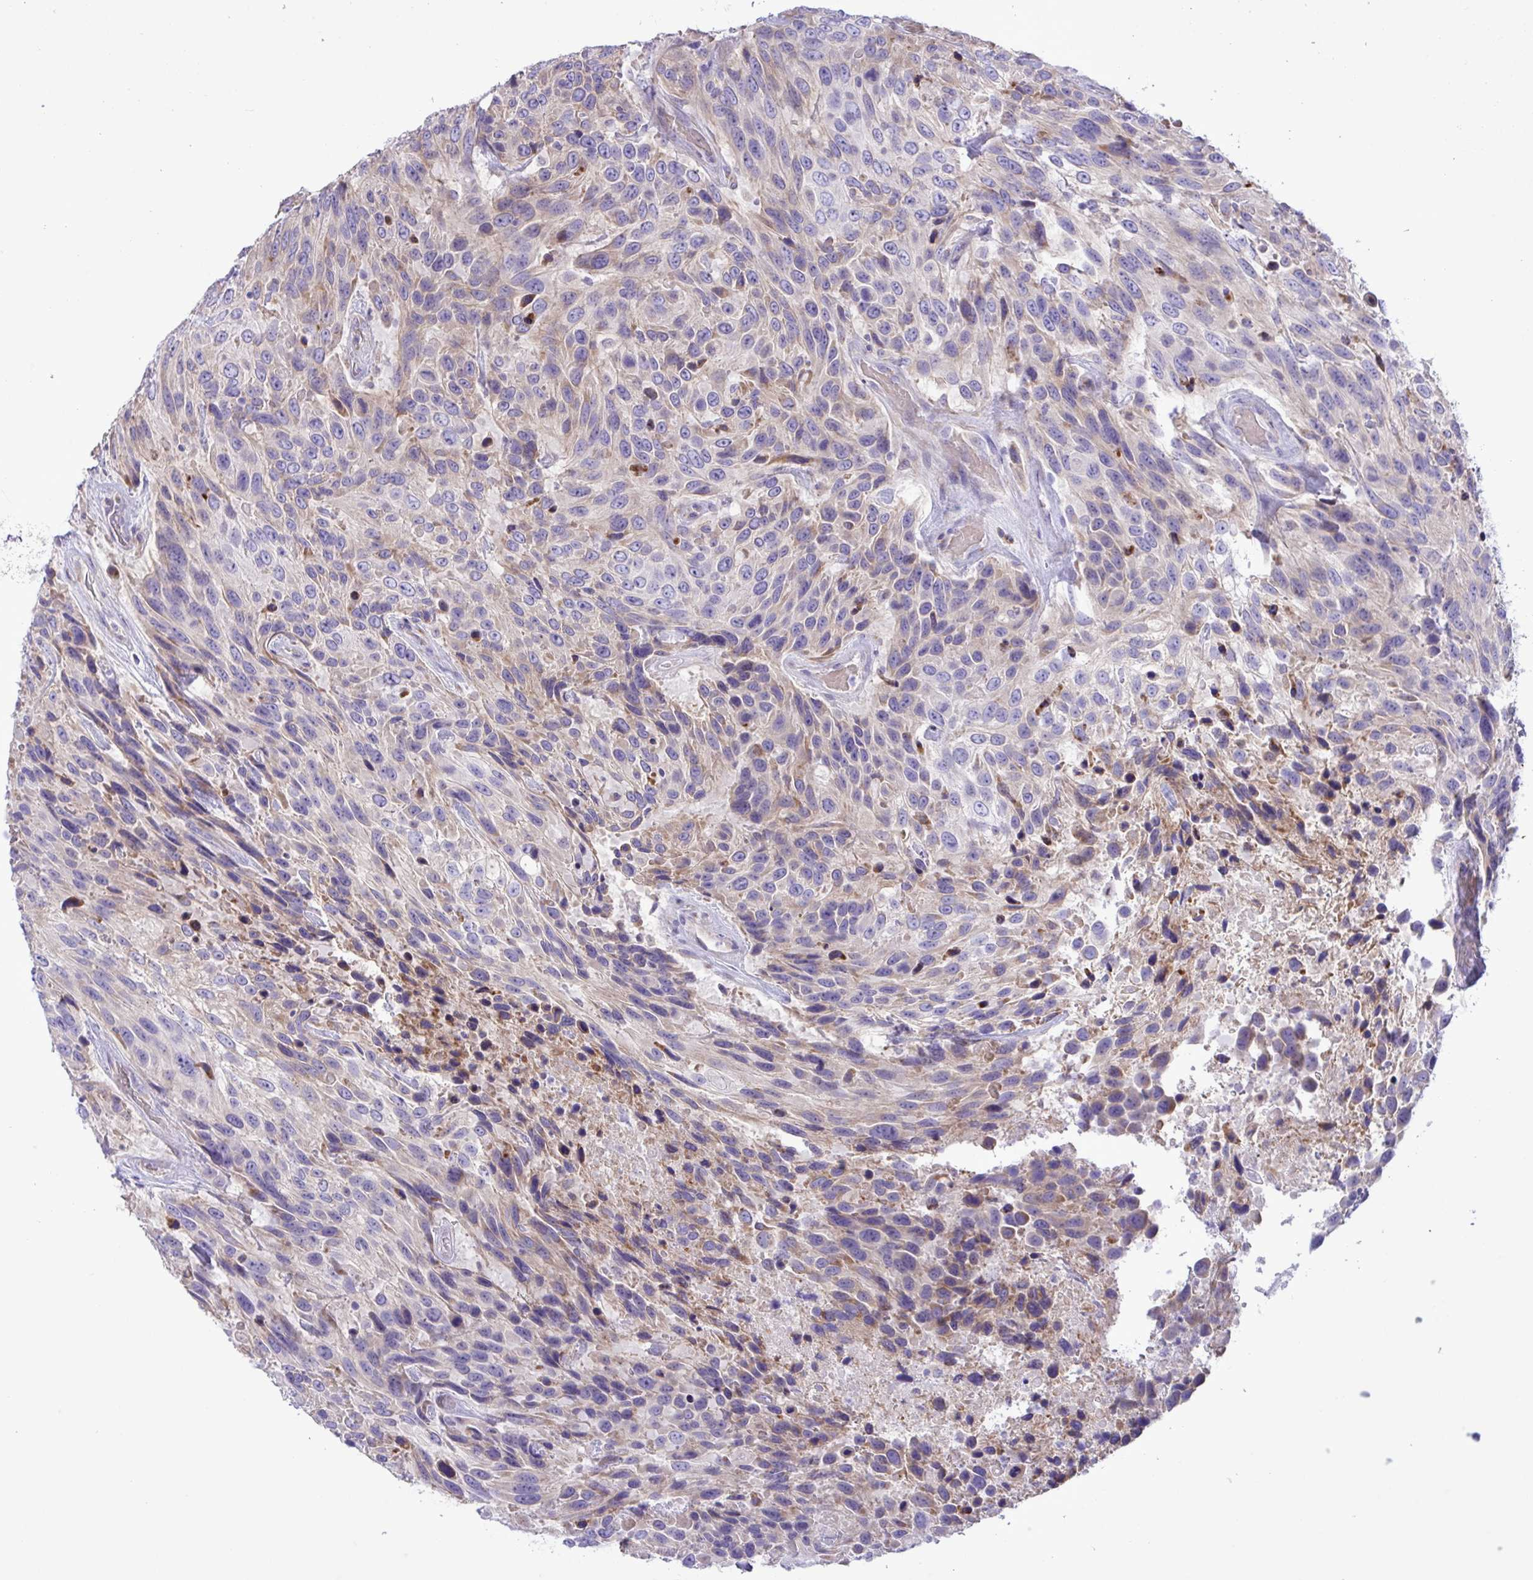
{"staining": {"intensity": "weak", "quantity": "25%-75%", "location": "cytoplasmic/membranous"}, "tissue": "urothelial cancer", "cell_type": "Tumor cells", "image_type": "cancer", "snomed": [{"axis": "morphology", "description": "Urothelial carcinoma, High grade"}, {"axis": "topography", "description": "Urinary bladder"}], "caption": "This is an image of immunohistochemistry staining of urothelial carcinoma (high-grade), which shows weak staining in the cytoplasmic/membranous of tumor cells.", "gene": "FAM86B1", "patient": {"sex": "female", "age": 70}}